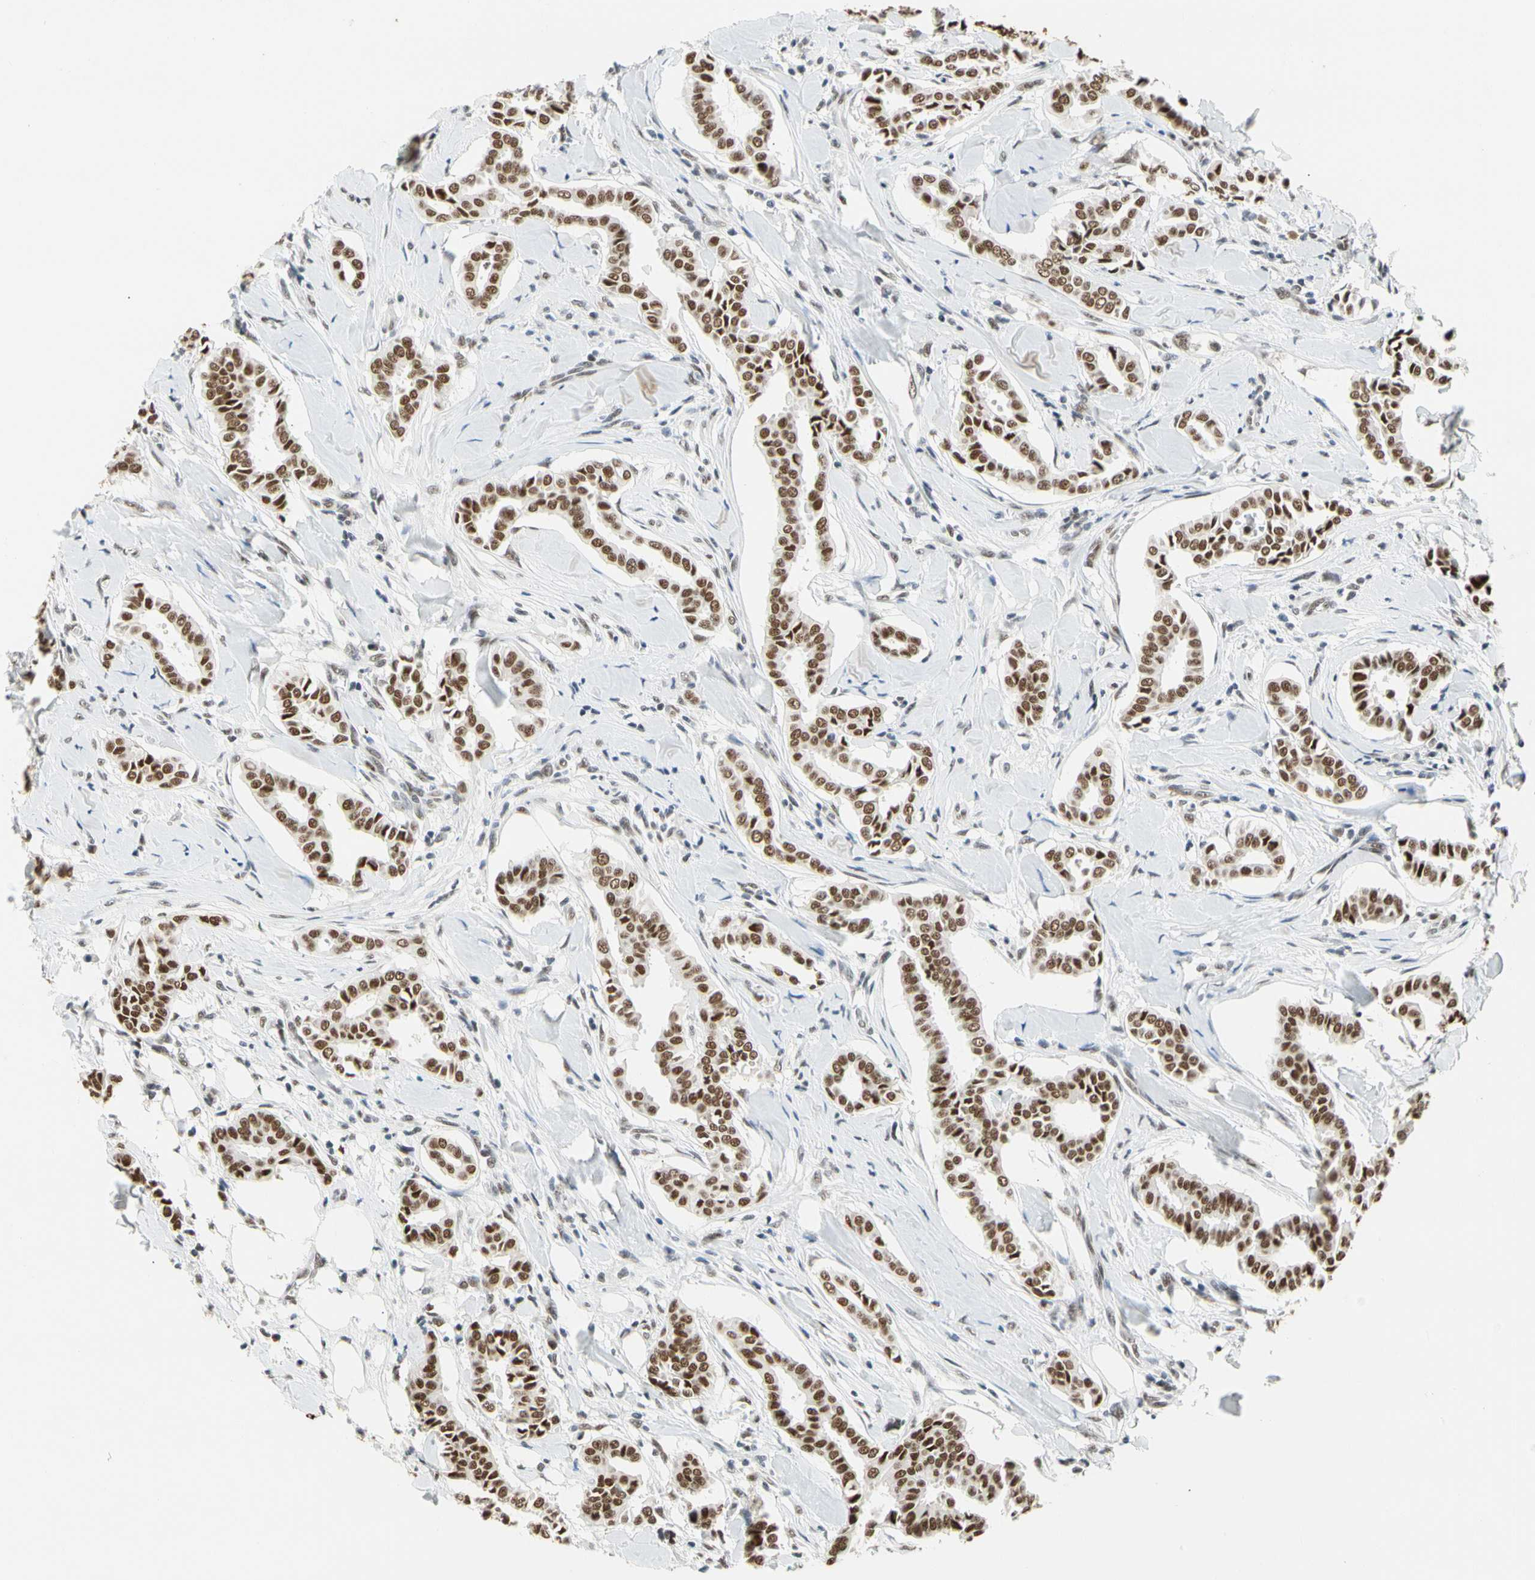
{"staining": {"intensity": "strong", "quantity": ">75%", "location": "nuclear"}, "tissue": "head and neck cancer", "cell_type": "Tumor cells", "image_type": "cancer", "snomed": [{"axis": "morphology", "description": "Adenocarcinoma, NOS"}, {"axis": "topography", "description": "Salivary gland"}, {"axis": "topography", "description": "Head-Neck"}], "caption": "Immunohistochemistry (IHC) staining of head and neck cancer (adenocarcinoma), which displays high levels of strong nuclear expression in about >75% of tumor cells indicating strong nuclear protein staining. The staining was performed using DAB (3,3'-diaminobenzidine) (brown) for protein detection and nuclei were counterstained in hematoxylin (blue).", "gene": "ZSCAN16", "patient": {"sex": "female", "age": 59}}